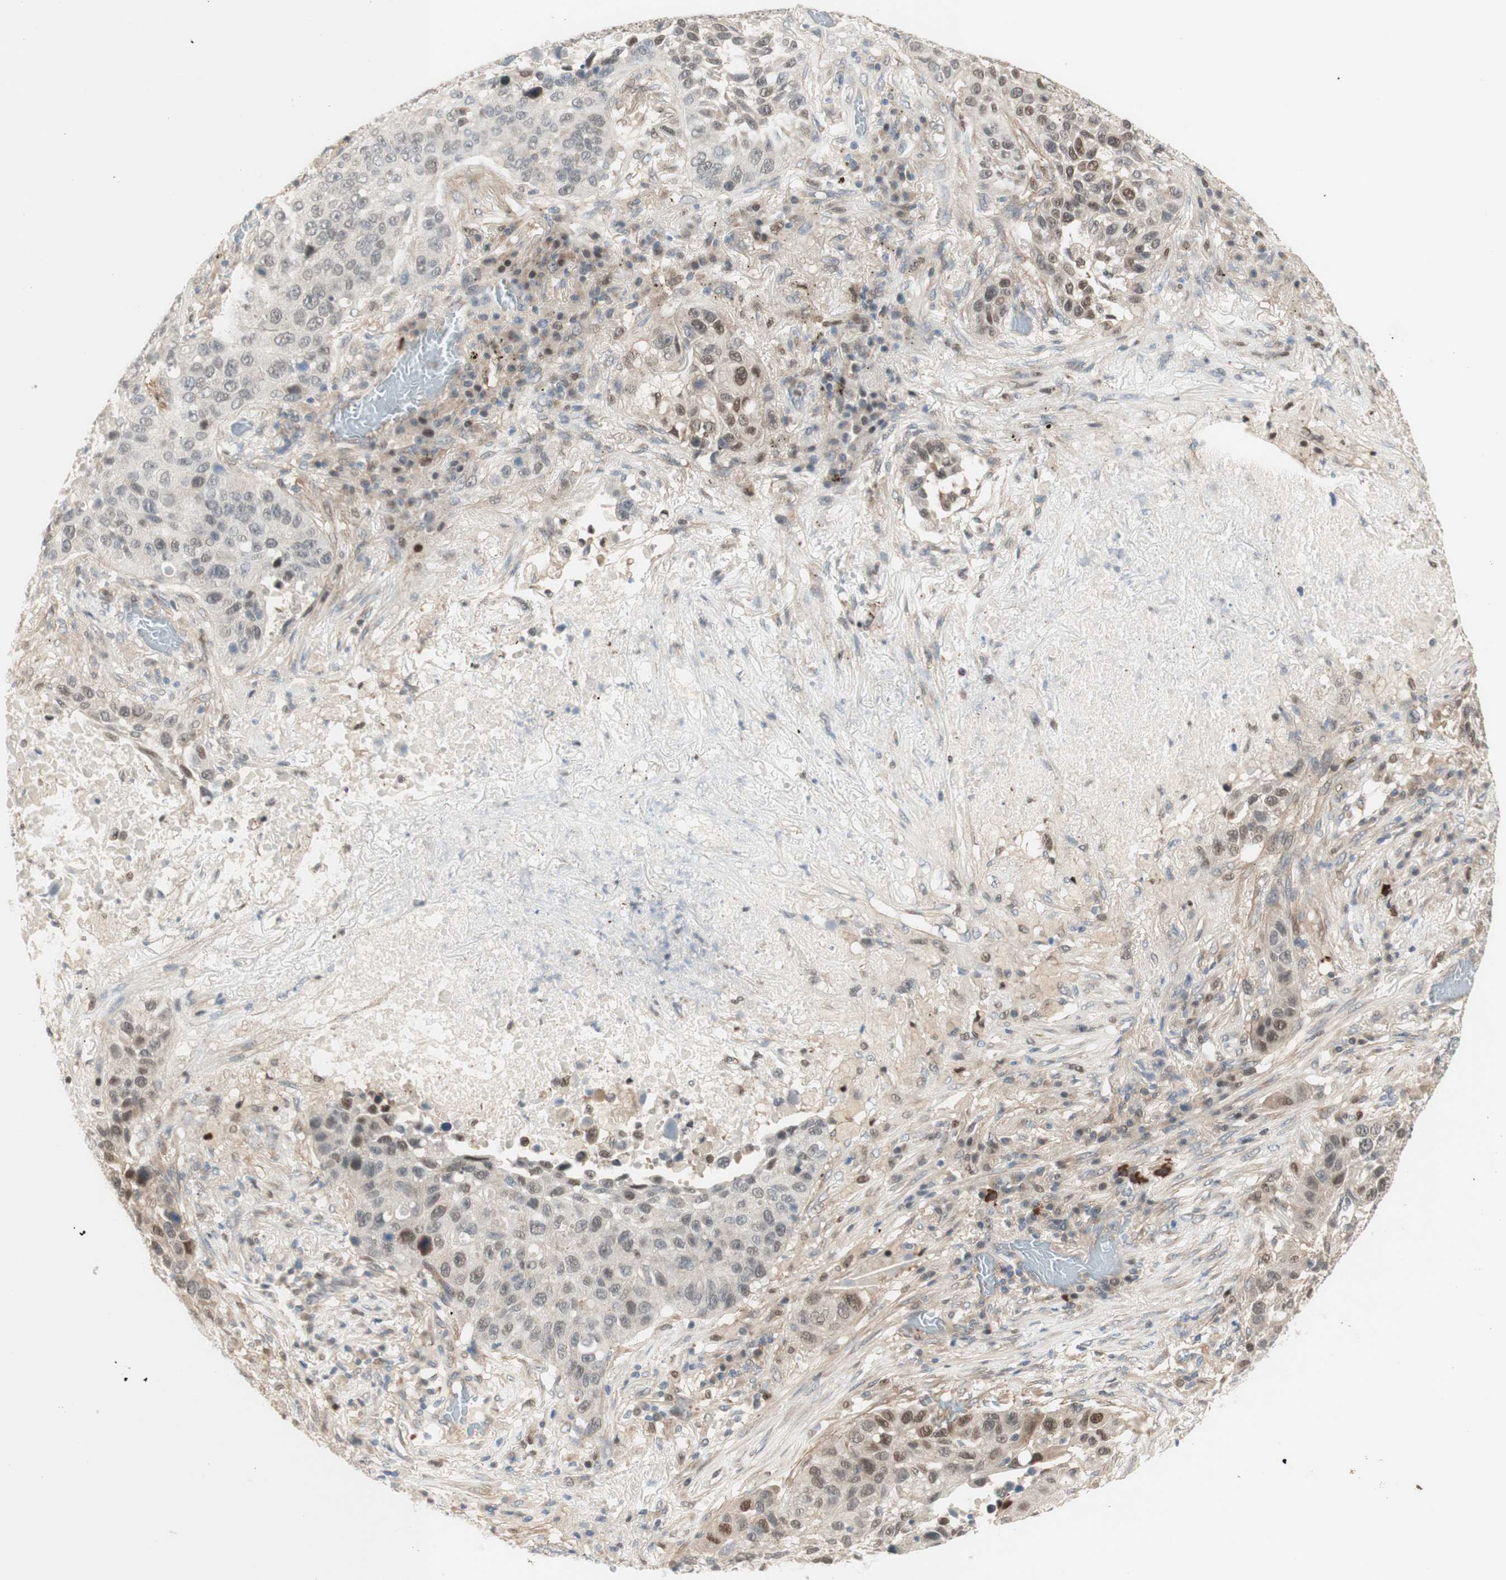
{"staining": {"intensity": "weak", "quantity": ">75%", "location": "nuclear"}, "tissue": "lung cancer", "cell_type": "Tumor cells", "image_type": "cancer", "snomed": [{"axis": "morphology", "description": "Squamous cell carcinoma, NOS"}, {"axis": "topography", "description": "Lung"}], "caption": "Protein expression analysis of squamous cell carcinoma (lung) shows weak nuclear positivity in about >75% of tumor cells. (IHC, brightfield microscopy, high magnification).", "gene": "RFNG", "patient": {"sex": "male", "age": 57}}